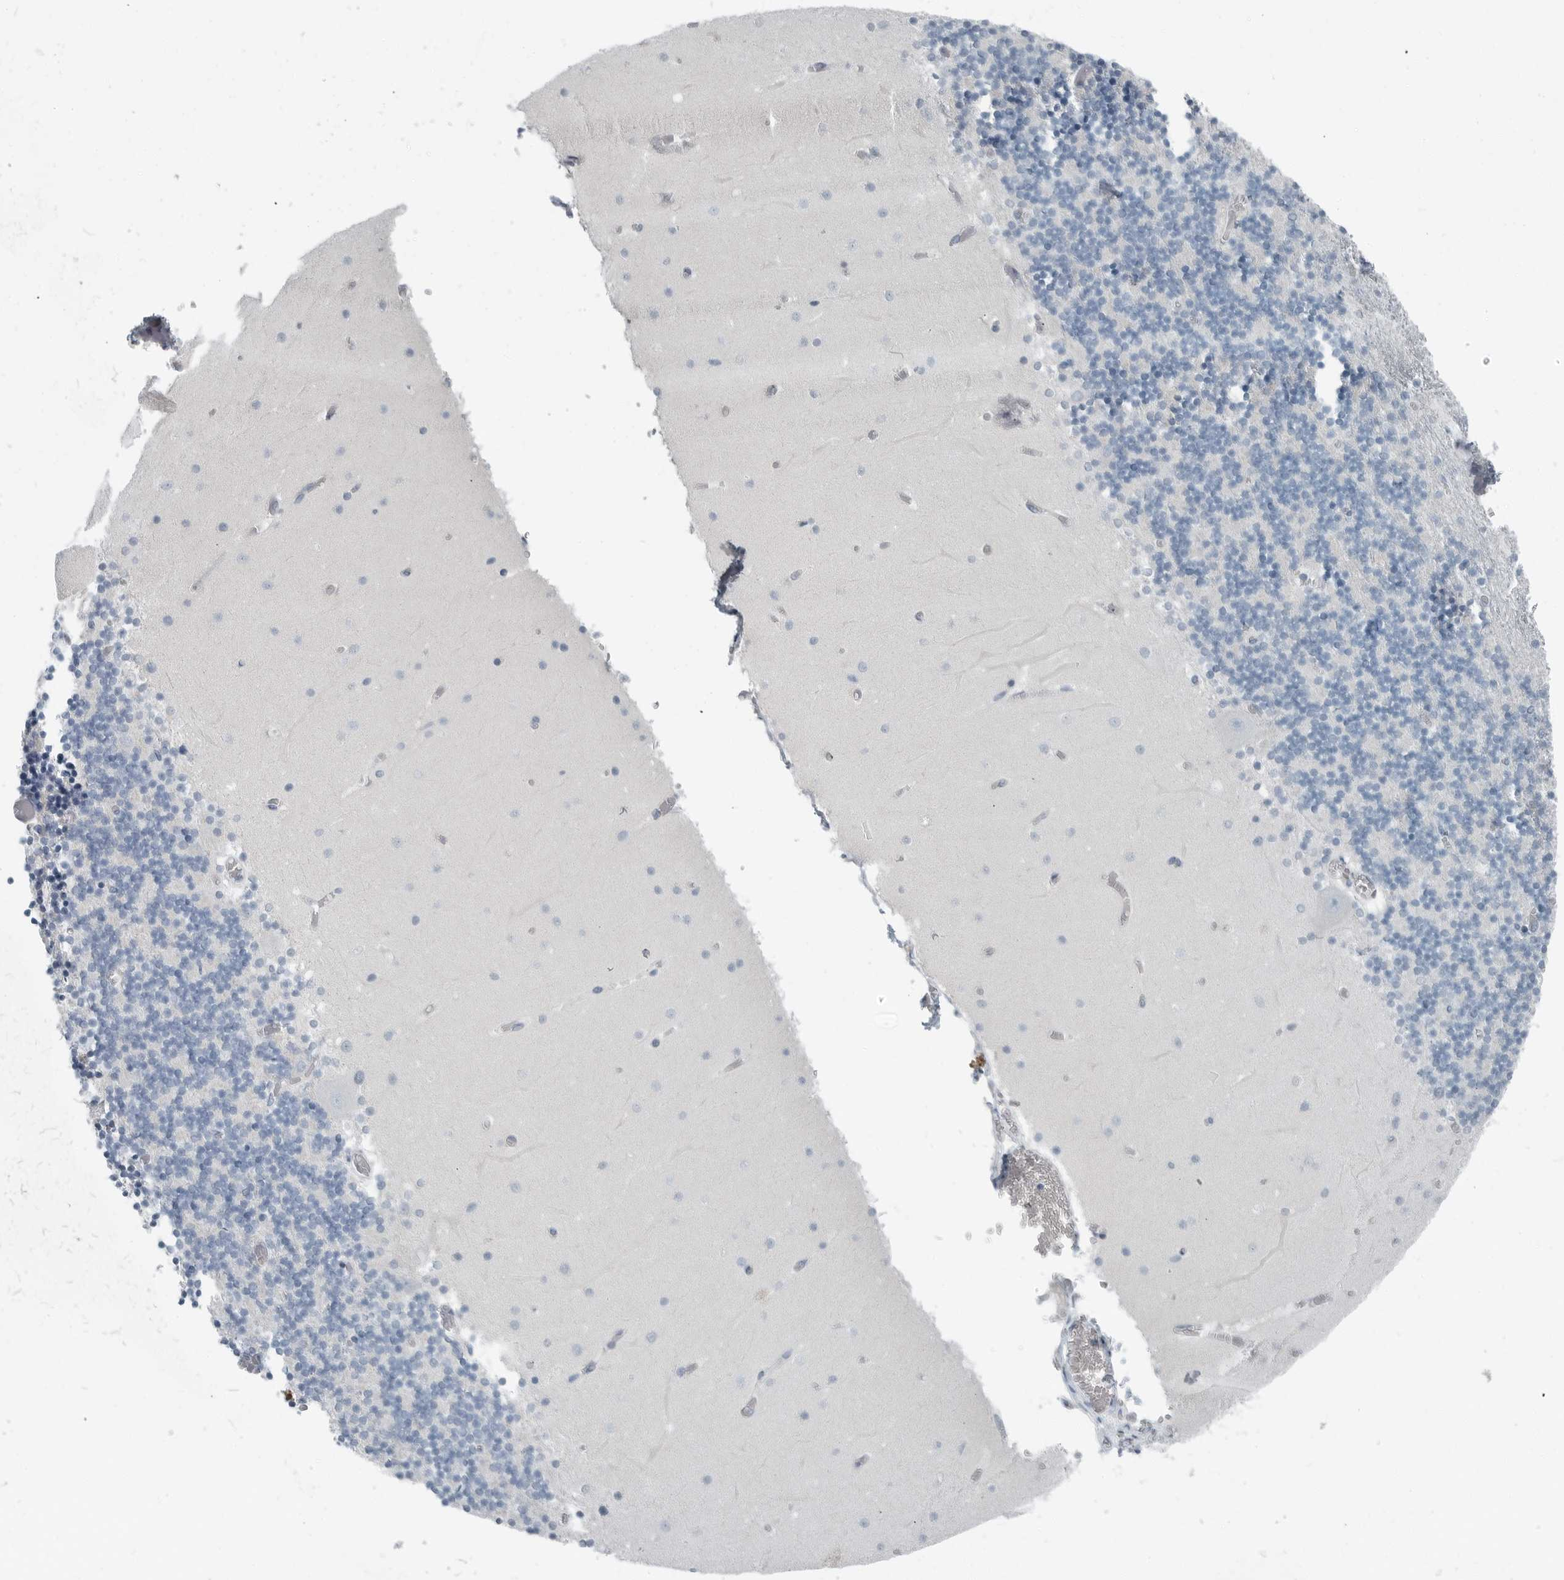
{"staining": {"intensity": "negative", "quantity": "none", "location": "none"}, "tissue": "cerebellum", "cell_type": "Cells in granular layer", "image_type": "normal", "snomed": [{"axis": "morphology", "description": "Normal tissue, NOS"}, {"axis": "topography", "description": "Cerebellum"}], "caption": "Immunohistochemistry (IHC) of benign cerebellum exhibits no staining in cells in granular layer.", "gene": "ZPBP2", "patient": {"sex": "female", "age": 28}}